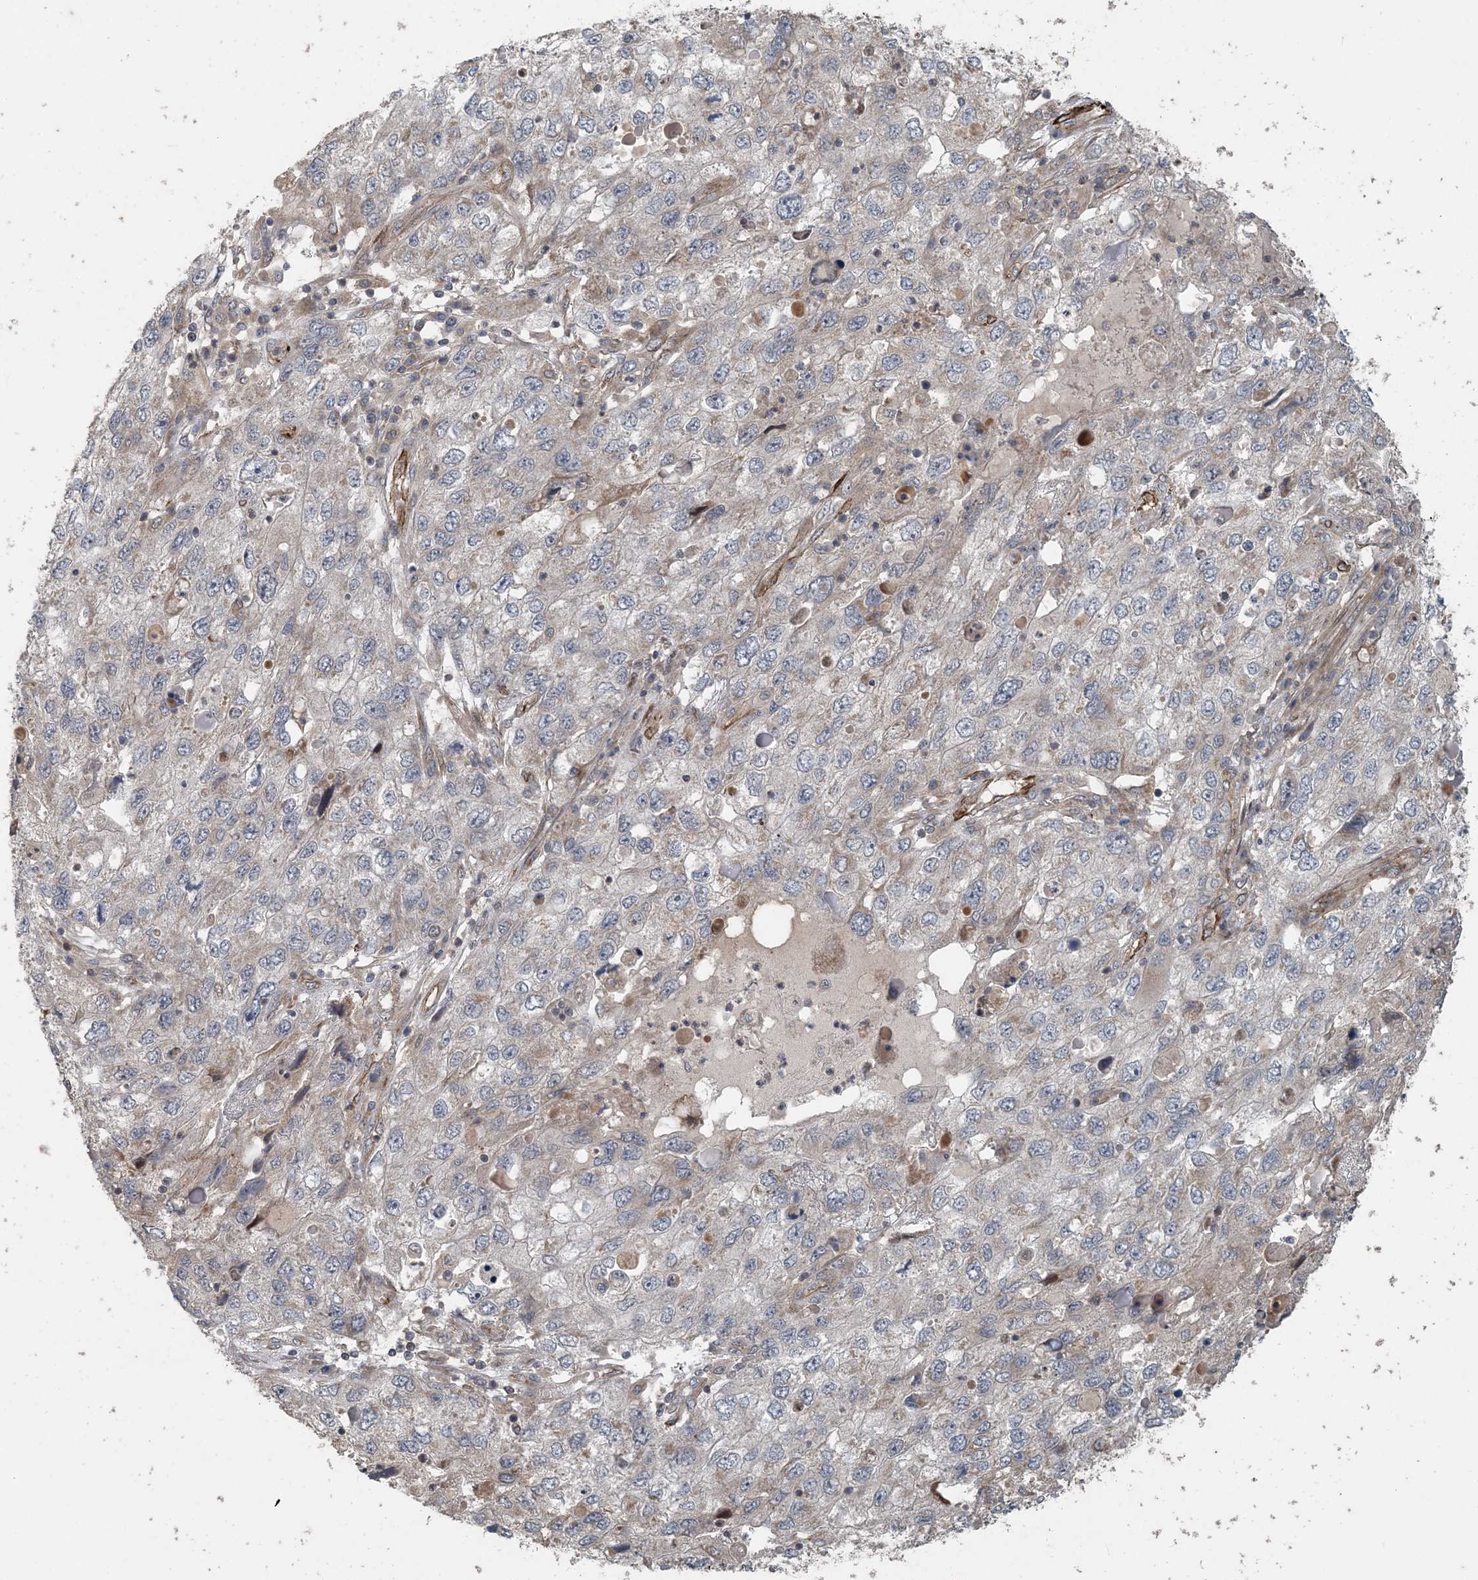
{"staining": {"intensity": "negative", "quantity": "none", "location": "none"}, "tissue": "endometrial cancer", "cell_type": "Tumor cells", "image_type": "cancer", "snomed": [{"axis": "morphology", "description": "Adenocarcinoma, NOS"}, {"axis": "topography", "description": "Endometrium"}], "caption": "A high-resolution photomicrograph shows immunohistochemistry staining of endometrial cancer (adenocarcinoma), which reveals no significant expression in tumor cells.", "gene": "MYO9B", "patient": {"sex": "female", "age": 49}}